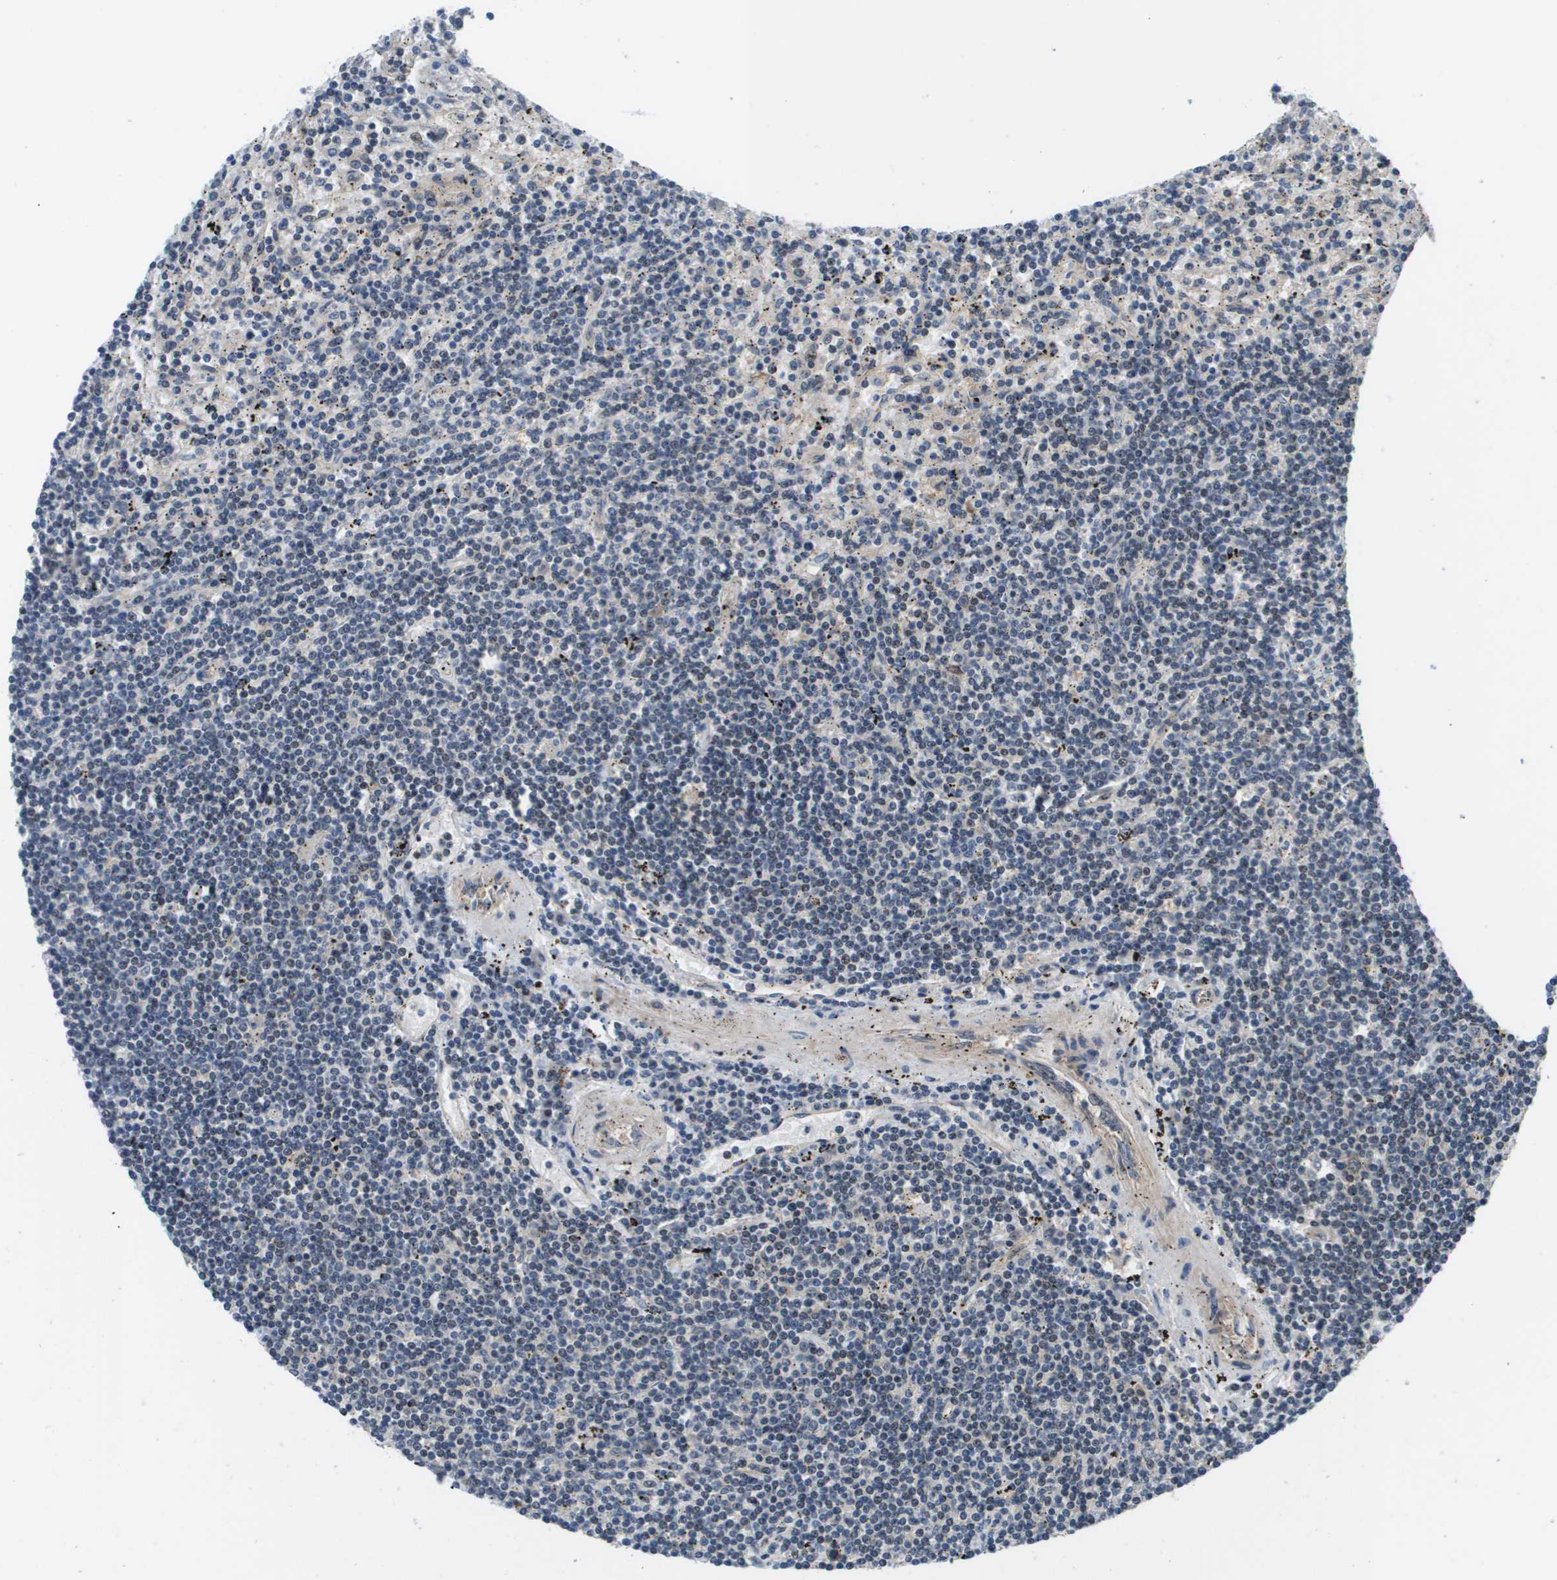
{"staining": {"intensity": "negative", "quantity": "none", "location": "none"}, "tissue": "lymphoma", "cell_type": "Tumor cells", "image_type": "cancer", "snomed": [{"axis": "morphology", "description": "Malignant lymphoma, non-Hodgkin's type, Low grade"}, {"axis": "topography", "description": "Spleen"}], "caption": "A micrograph of human low-grade malignant lymphoma, non-Hodgkin's type is negative for staining in tumor cells.", "gene": "ENPP5", "patient": {"sex": "male", "age": 76}}